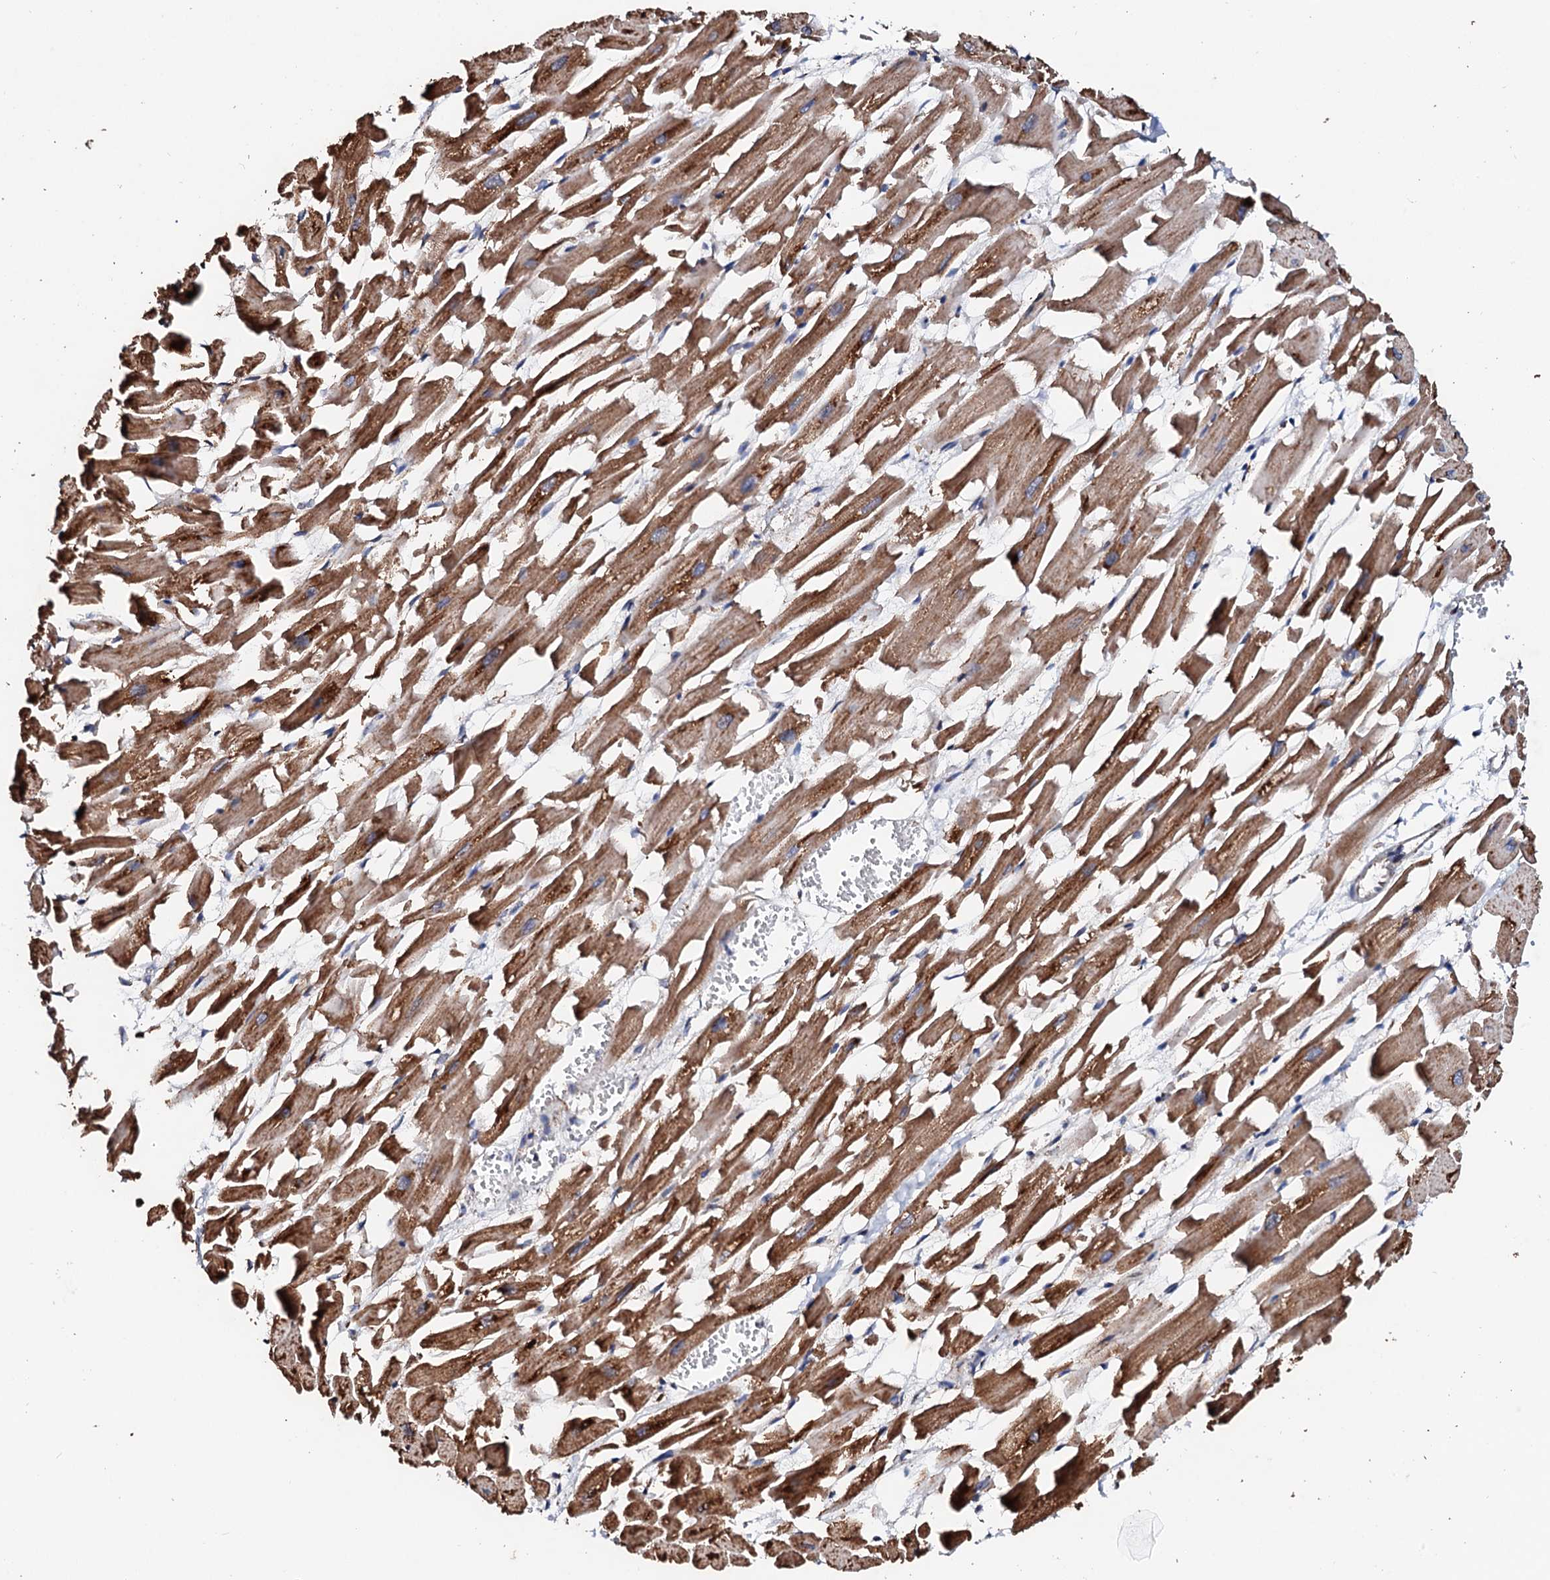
{"staining": {"intensity": "strong", "quantity": ">75%", "location": "cytoplasmic/membranous"}, "tissue": "heart muscle", "cell_type": "Cardiomyocytes", "image_type": "normal", "snomed": [{"axis": "morphology", "description": "Normal tissue, NOS"}, {"axis": "topography", "description": "Heart"}], "caption": "Protein staining of benign heart muscle demonstrates strong cytoplasmic/membranous staining in about >75% of cardiomyocytes. The staining is performed using DAB (3,3'-diaminobenzidine) brown chromogen to label protein expression. The nuclei are counter-stained blue using hematoxylin.", "gene": "SECISBP2L", "patient": {"sex": "female", "age": 64}}